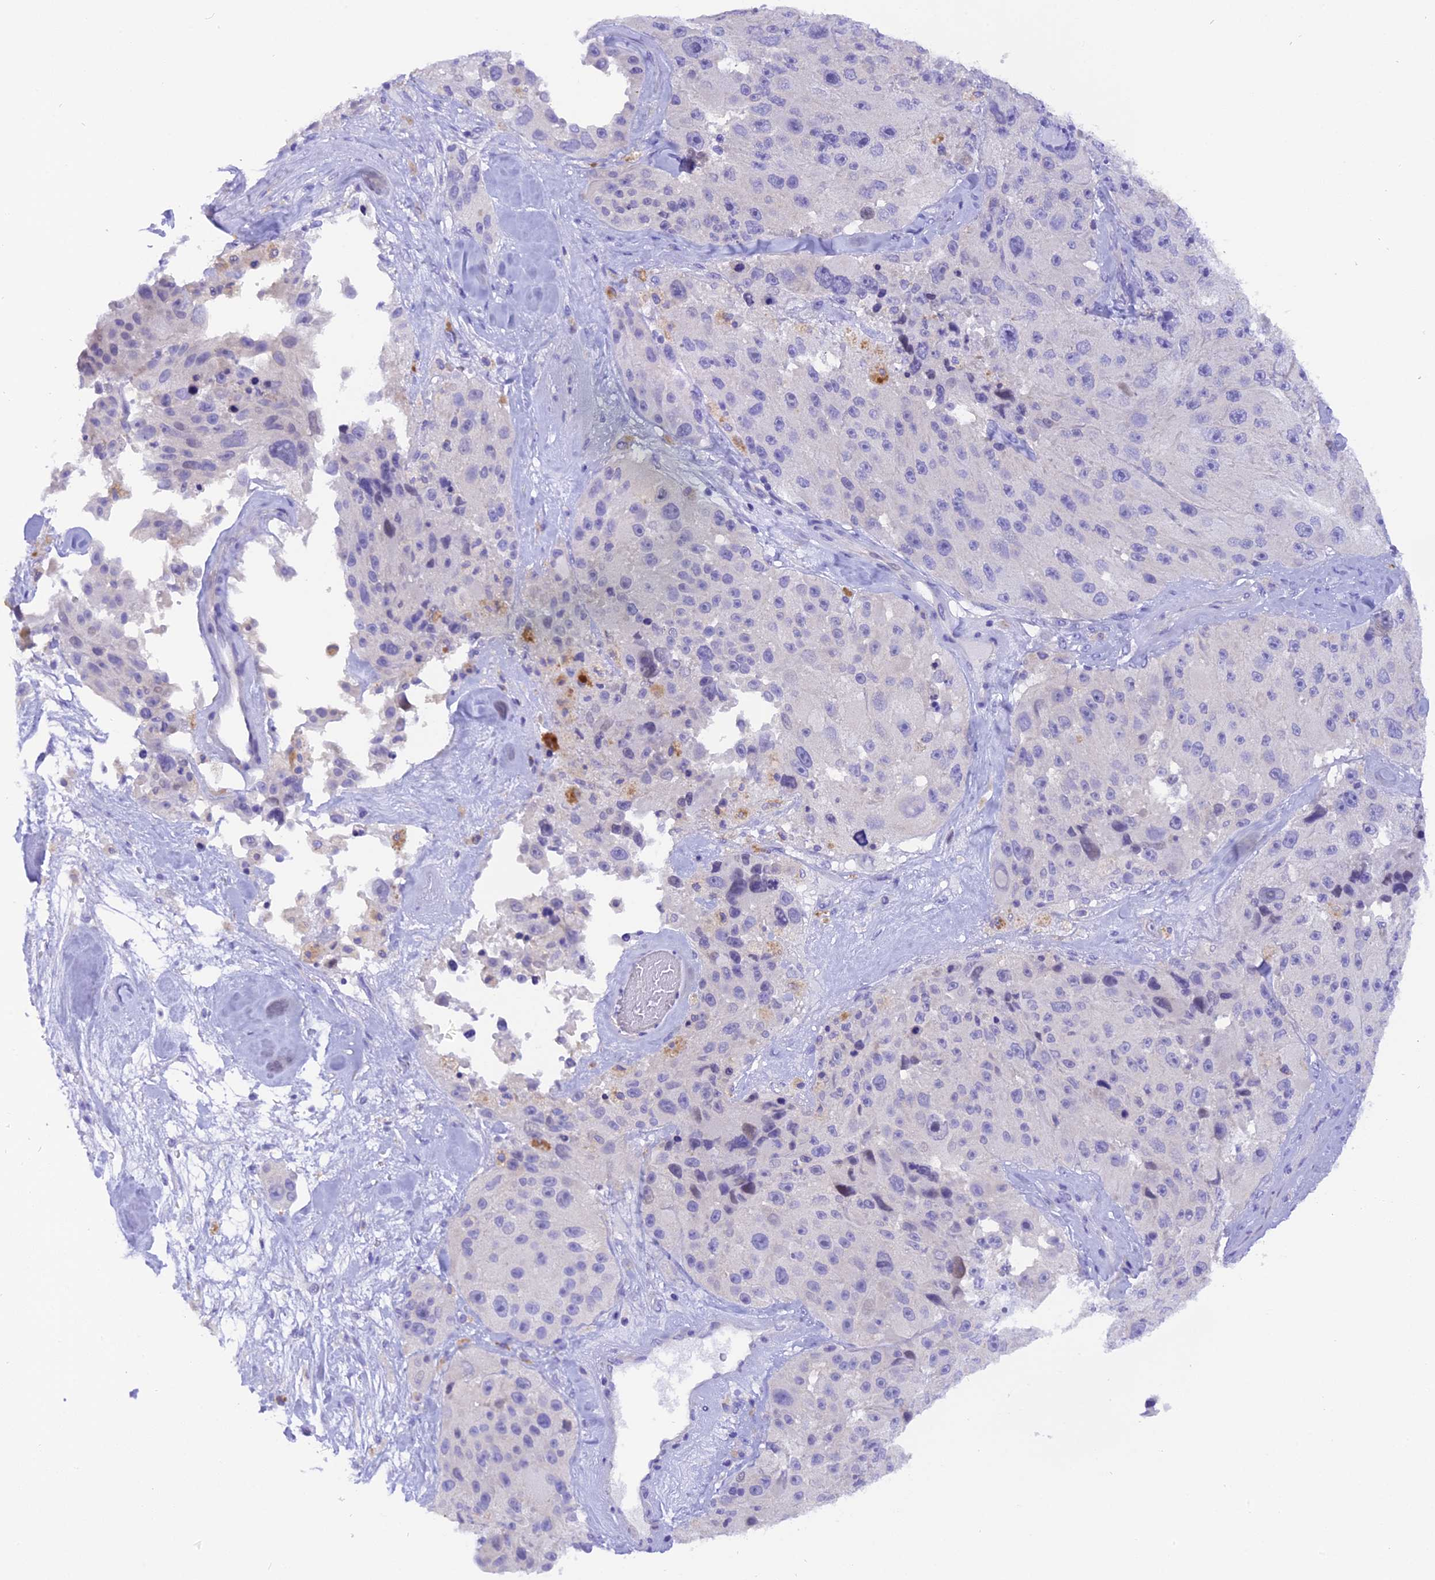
{"staining": {"intensity": "negative", "quantity": "none", "location": "none"}, "tissue": "melanoma", "cell_type": "Tumor cells", "image_type": "cancer", "snomed": [{"axis": "morphology", "description": "Malignant melanoma, Metastatic site"}, {"axis": "topography", "description": "Lymph node"}], "caption": "The micrograph displays no staining of tumor cells in melanoma.", "gene": "COL6A5", "patient": {"sex": "male", "age": 62}}